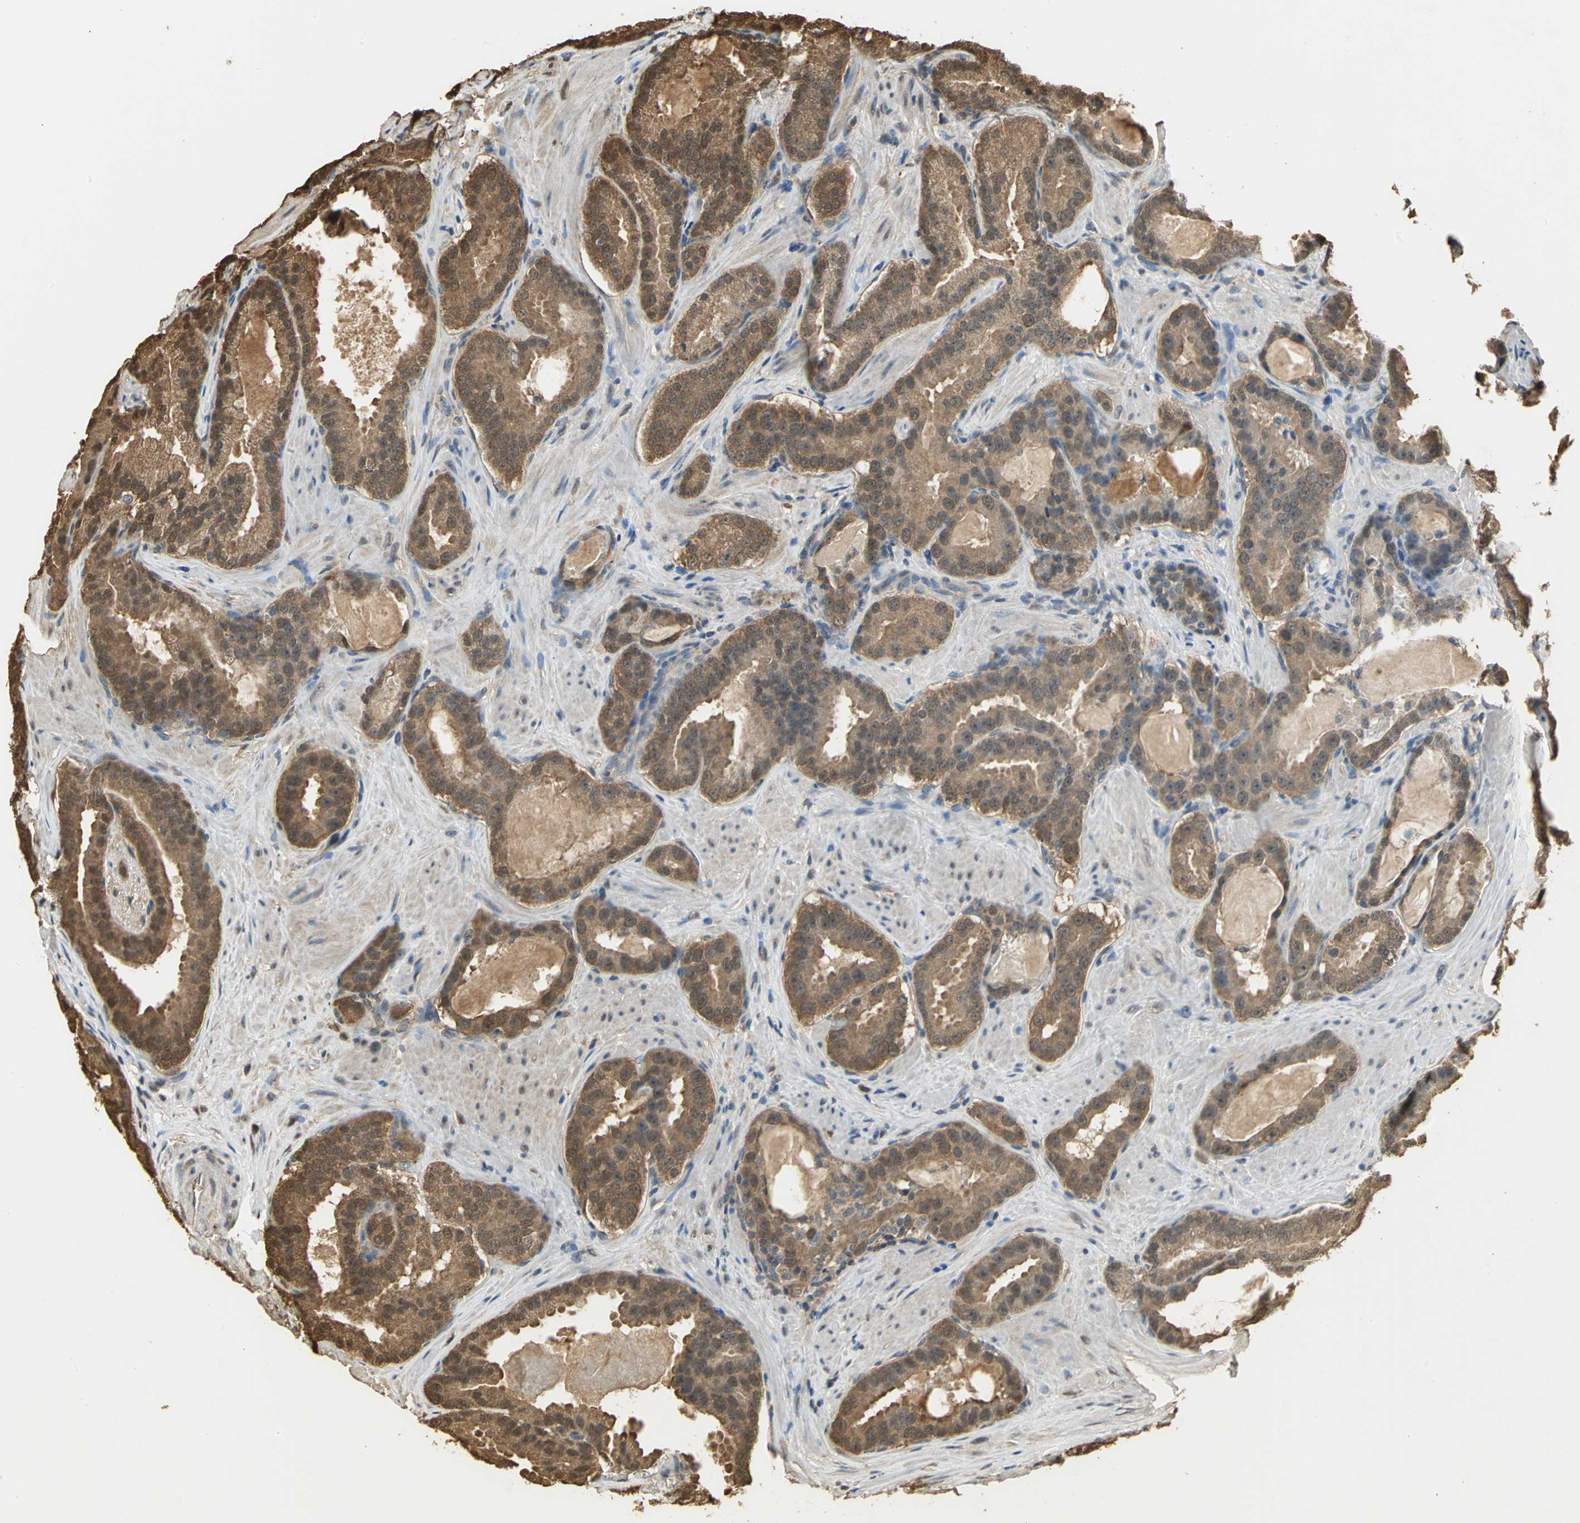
{"staining": {"intensity": "moderate", "quantity": ">75%", "location": "cytoplasmic/membranous,nuclear"}, "tissue": "prostate cancer", "cell_type": "Tumor cells", "image_type": "cancer", "snomed": [{"axis": "morphology", "description": "Adenocarcinoma, Low grade"}, {"axis": "topography", "description": "Prostate"}], "caption": "About >75% of tumor cells in human prostate cancer (adenocarcinoma (low-grade)) reveal moderate cytoplasmic/membranous and nuclear protein positivity as visualized by brown immunohistochemical staining.", "gene": "PARK7", "patient": {"sex": "male", "age": 59}}